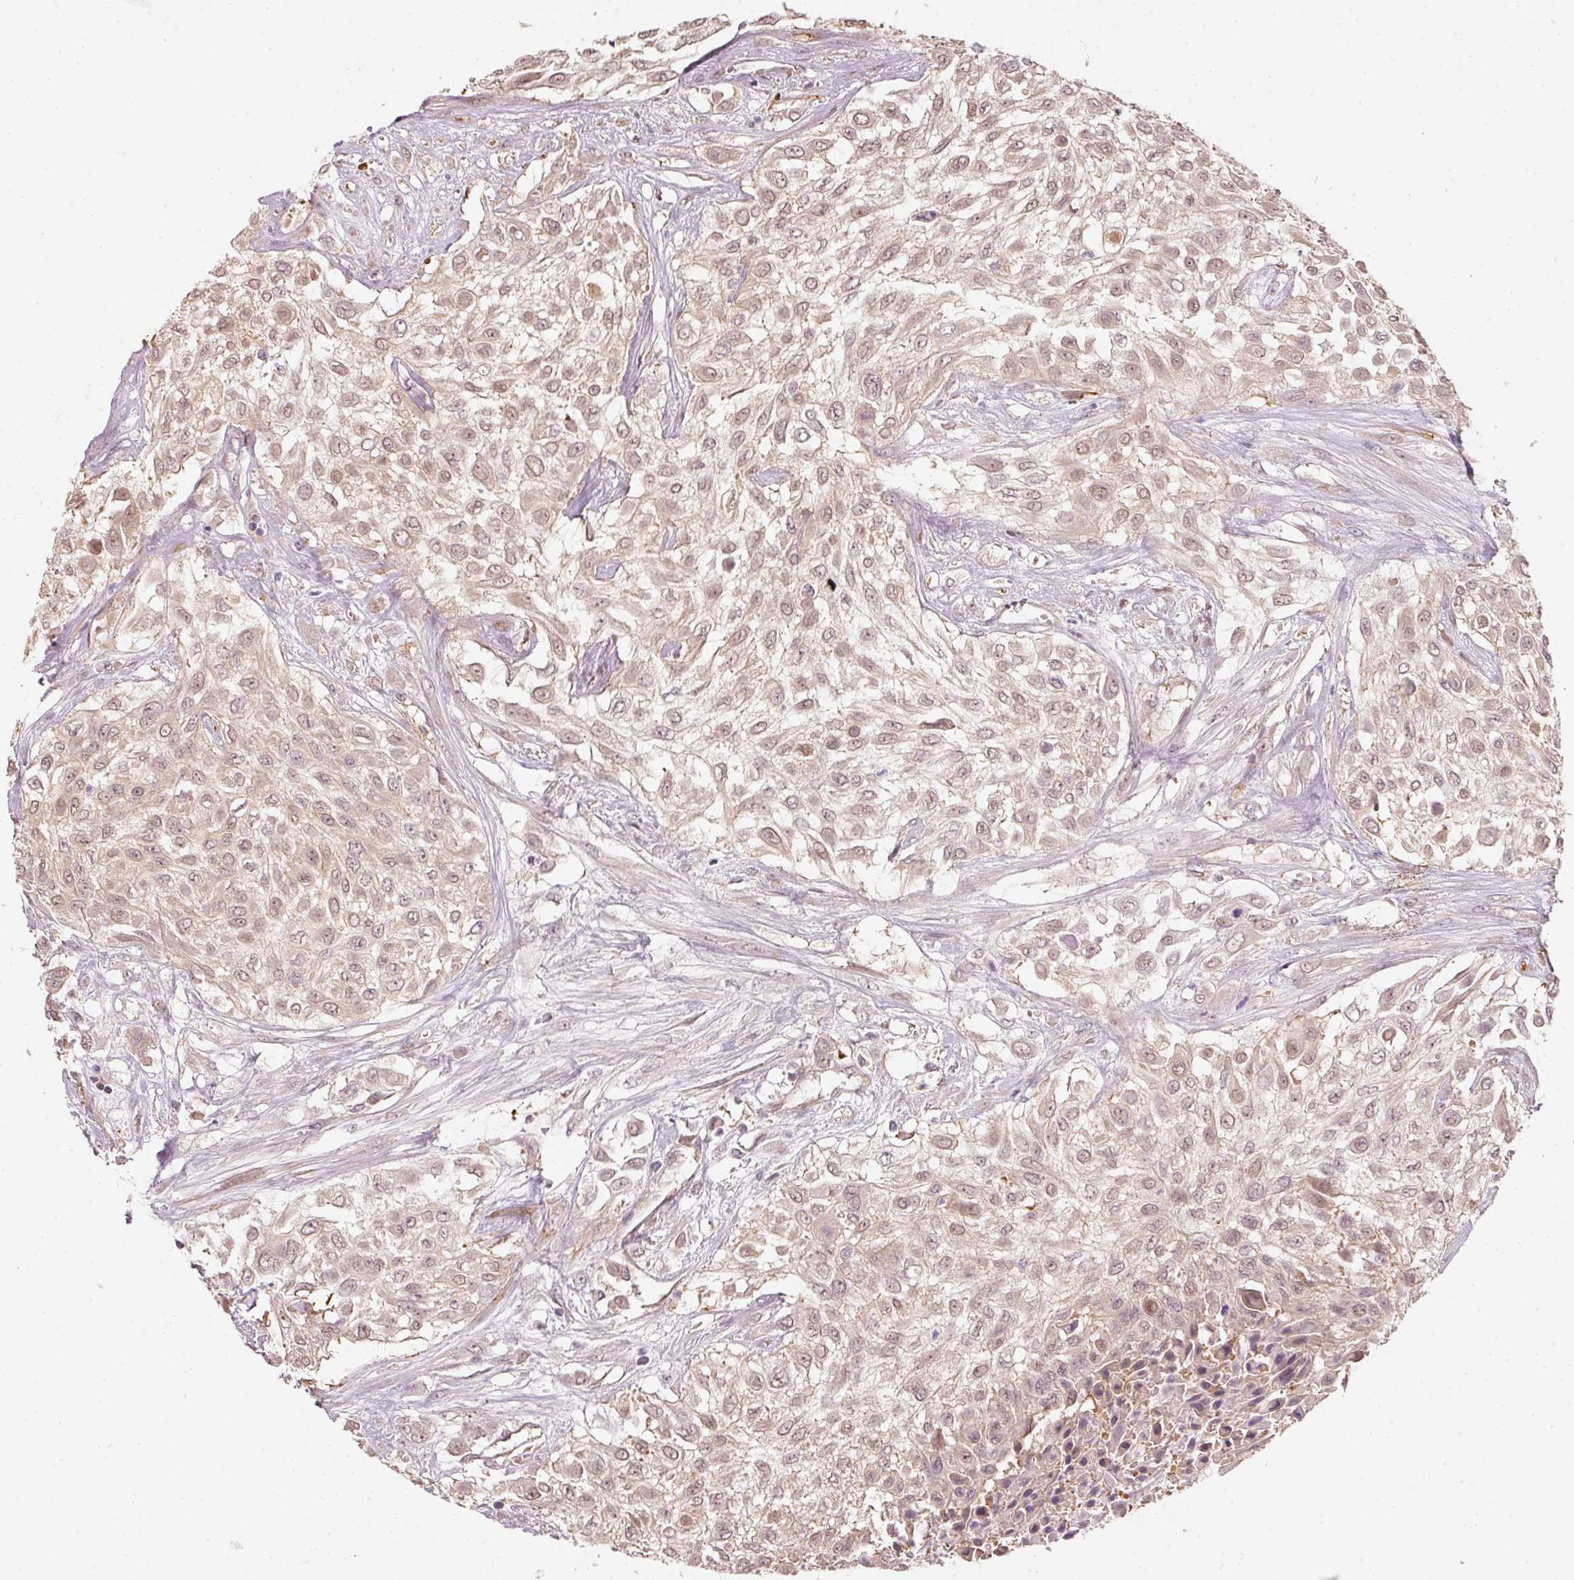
{"staining": {"intensity": "weak", "quantity": ">75%", "location": "cytoplasmic/membranous"}, "tissue": "urothelial cancer", "cell_type": "Tumor cells", "image_type": "cancer", "snomed": [{"axis": "morphology", "description": "Urothelial carcinoma, High grade"}, {"axis": "topography", "description": "Urinary bladder"}], "caption": "High-grade urothelial carcinoma tissue demonstrates weak cytoplasmic/membranous positivity in about >75% of tumor cells, visualized by immunohistochemistry.", "gene": "RGL2", "patient": {"sex": "male", "age": 57}}